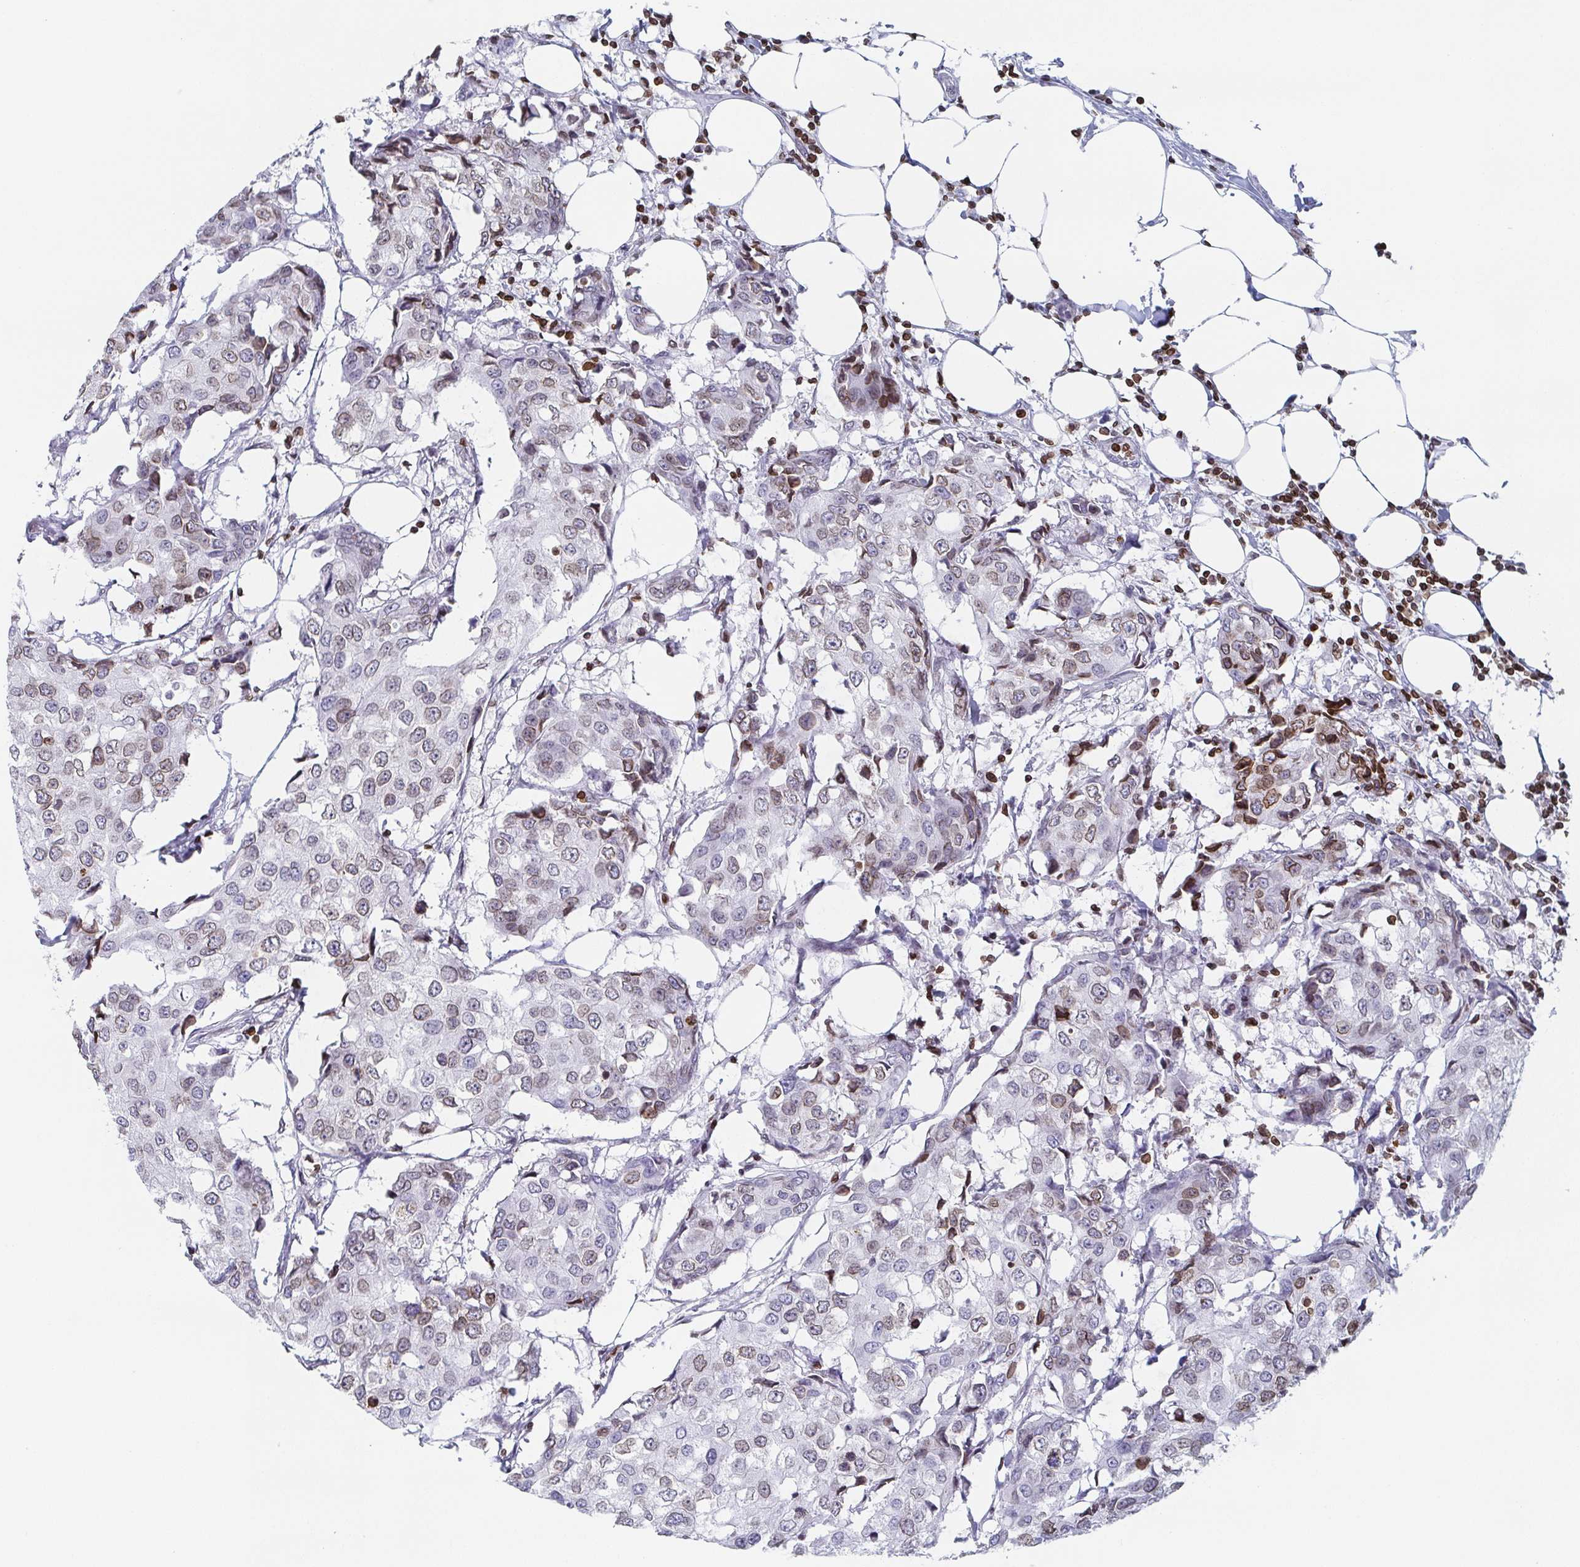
{"staining": {"intensity": "weak", "quantity": "25%-75%", "location": "cytoplasmic/membranous,nuclear"}, "tissue": "breast cancer", "cell_type": "Tumor cells", "image_type": "cancer", "snomed": [{"axis": "morphology", "description": "Duct carcinoma"}, {"axis": "topography", "description": "Breast"}], "caption": "Immunohistochemistry staining of breast cancer (infiltrating ductal carcinoma), which shows low levels of weak cytoplasmic/membranous and nuclear positivity in about 25%-75% of tumor cells indicating weak cytoplasmic/membranous and nuclear protein staining. The staining was performed using DAB (3,3'-diaminobenzidine) (brown) for protein detection and nuclei were counterstained in hematoxylin (blue).", "gene": "BTBD7", "patient": {"sex": "female", "age": 27}}